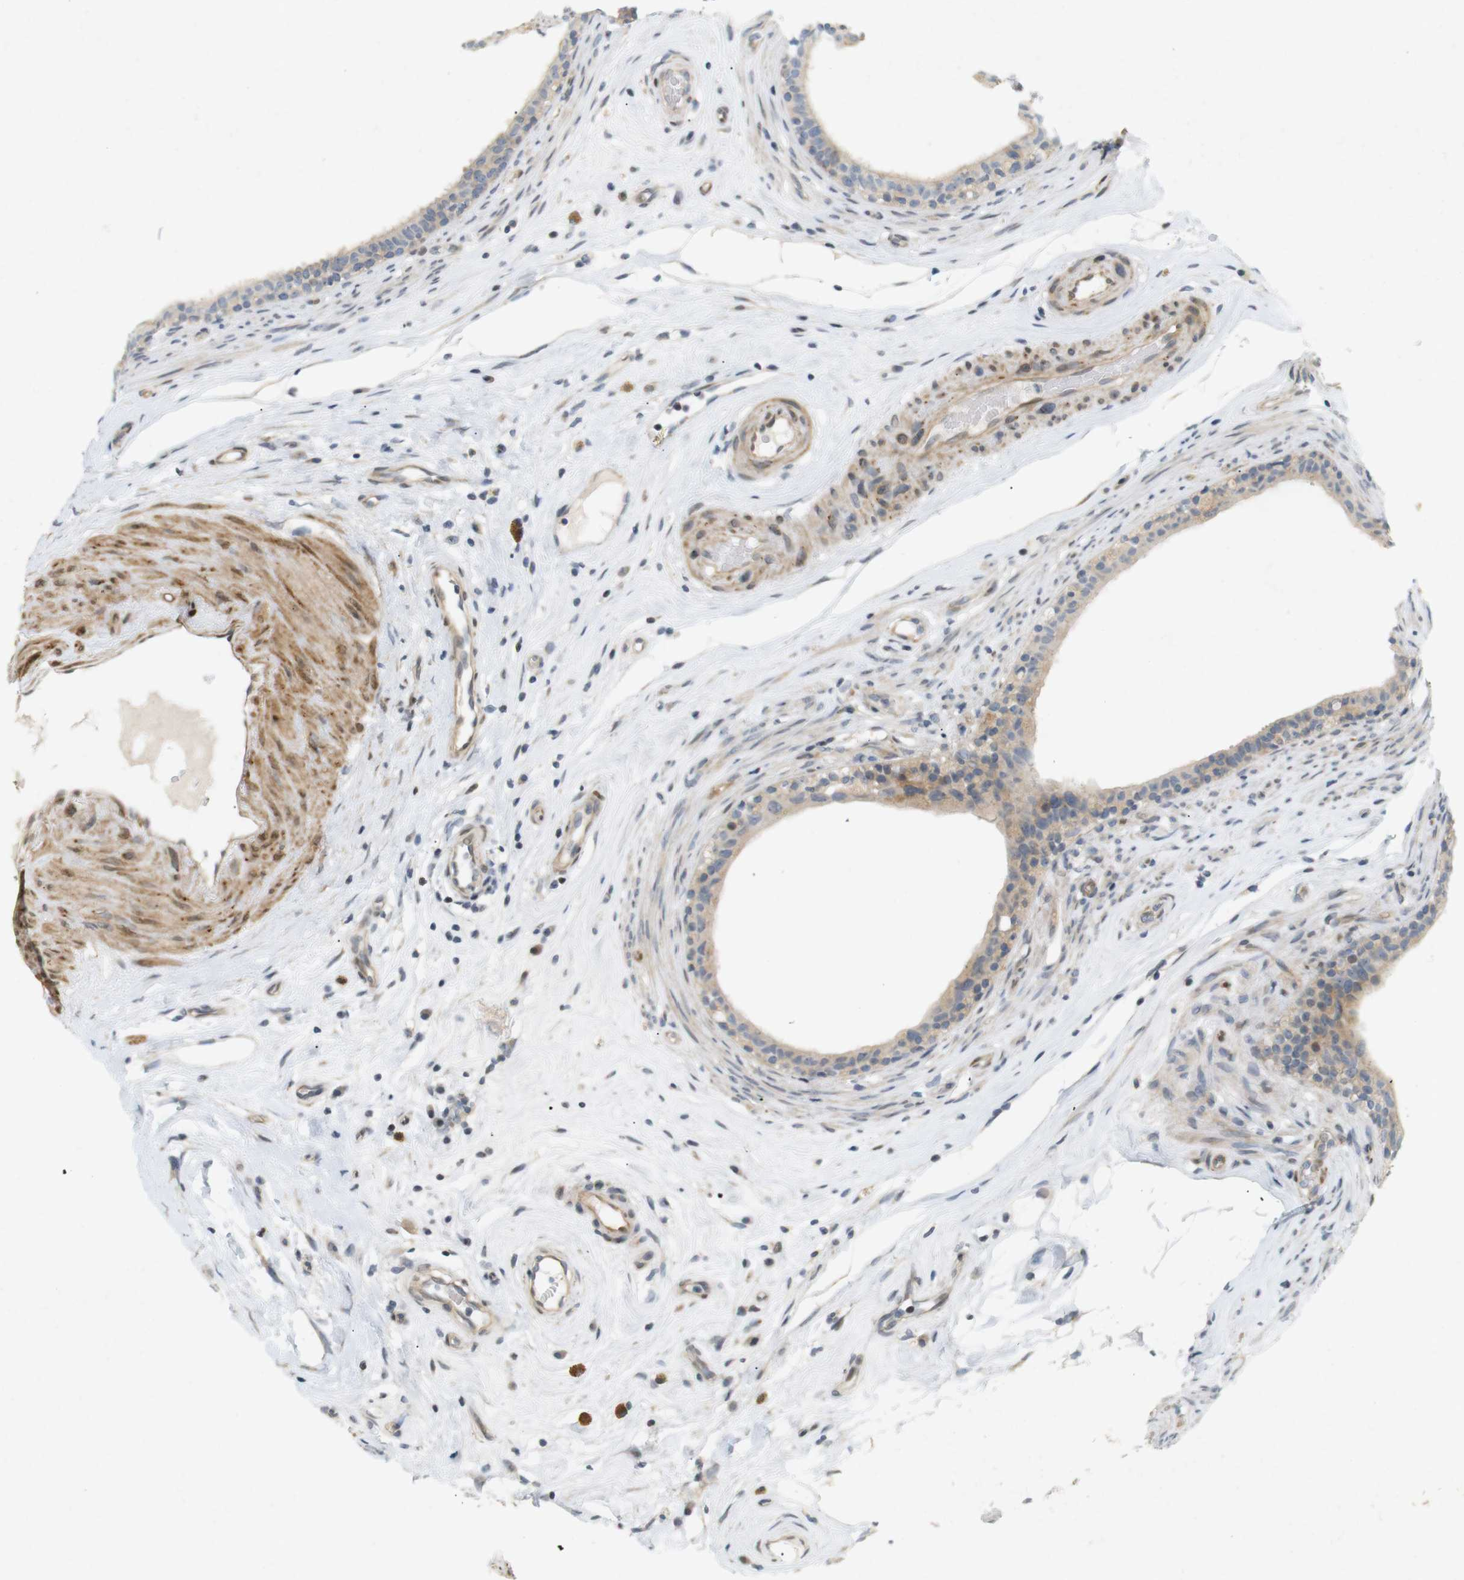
{"staining": {"intensity": "weak", "quantity": "25%-75%", "location": "cytoplasmic/membranous"}, "tissue": "epididymis", "cell_type": "Glandular cells", "image_type": "normal", "snomed": [{"axis": "morphology", "description": "Normal tissue, NOS"}, {"axis": "morphology", "description": "Inflammation, NOS"}, {"axis": "topography", "description": "Epididymis"}], "caption": "Protein analysis of unremarkable epididymis shows weak cytoplasmic/membranous positivity in about 25%-75% of glandular cells.", "gene": "PPP1R14A", "patient": {"sex": "male", "age": 84}}